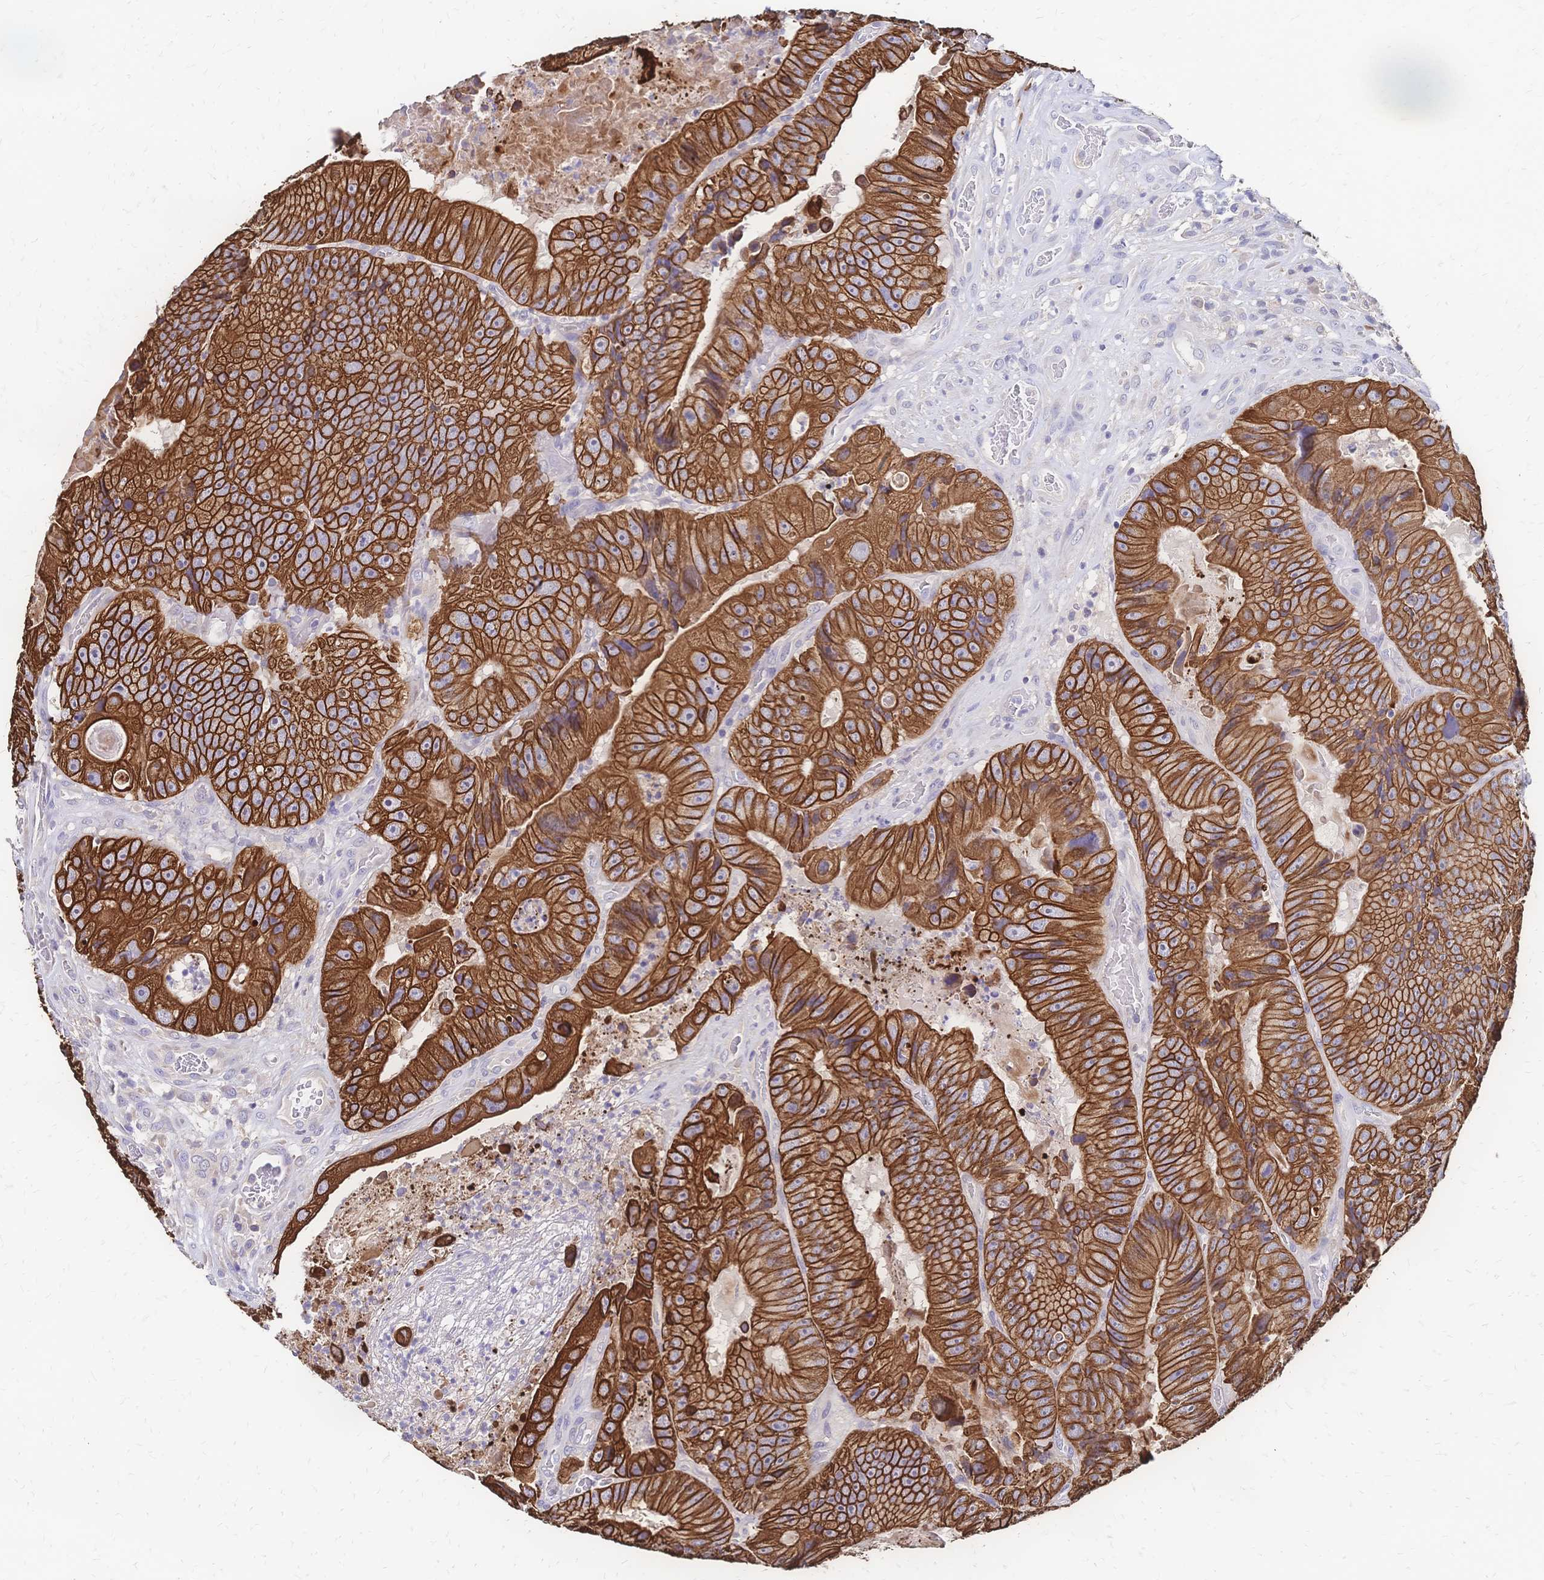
{"staining": {"intensity": "strong", "quantity": ">75%", "location": "cytoplasmic/membranous"}, "tissue": "colorectal cancer", "cell_type": "Tumor cells", "image_type": "cancer", "snomed": [{"axis": "morphology", "description": "Adenocarcinoma, NOS"}, {"axis": "topography", "description": "Colon"}], "caption": "Adenocarcinoma (colorectal) stained with DAB (3,3'-diaminobenzidine) immunohistochemistry (IHC) demonstrates high levels of strong cytoplasmic/membranous expression in approximately >75% of tumor cells.", "gene": "DTNB", "patient": {"sex": "female", "age": 86}}